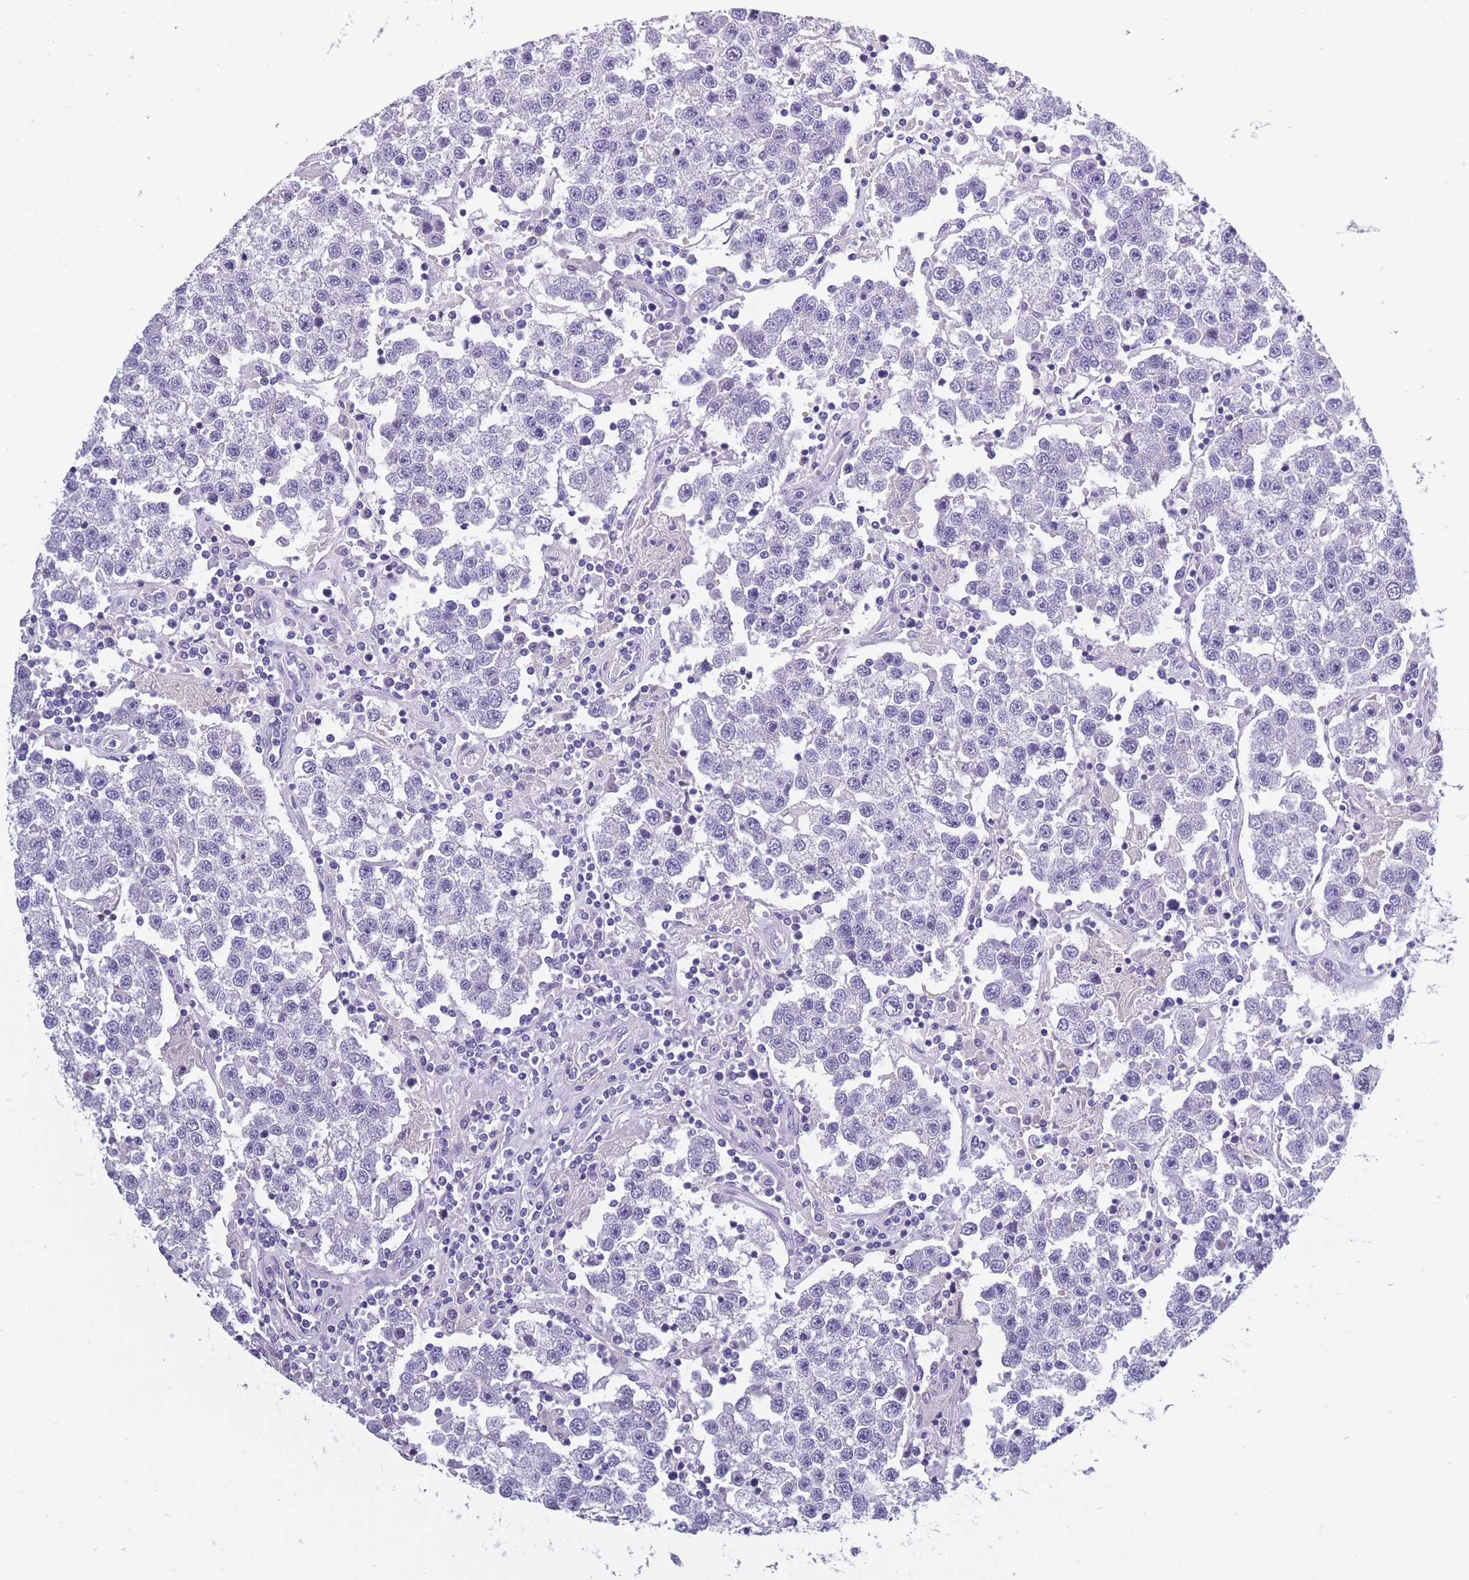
{"staining": {"intensity": "negative", "quantity": "none", "location": "none"}, "tissue": "testis cancer", "cell_type": "Tumor cells", "image_type": "cancer", "snomed": [{"axis": "morphology", "description": "Seminoma, NOS"}, {"axis": "topography", "description": "Testis"}], "caption": "High power microscopy histopathology image of an immunohistochemistry image of testis cancer, revealing no significant positivity in tumor cells.", "gene": "OR4C5", "patient": {"sex": "male", "age": 37}}